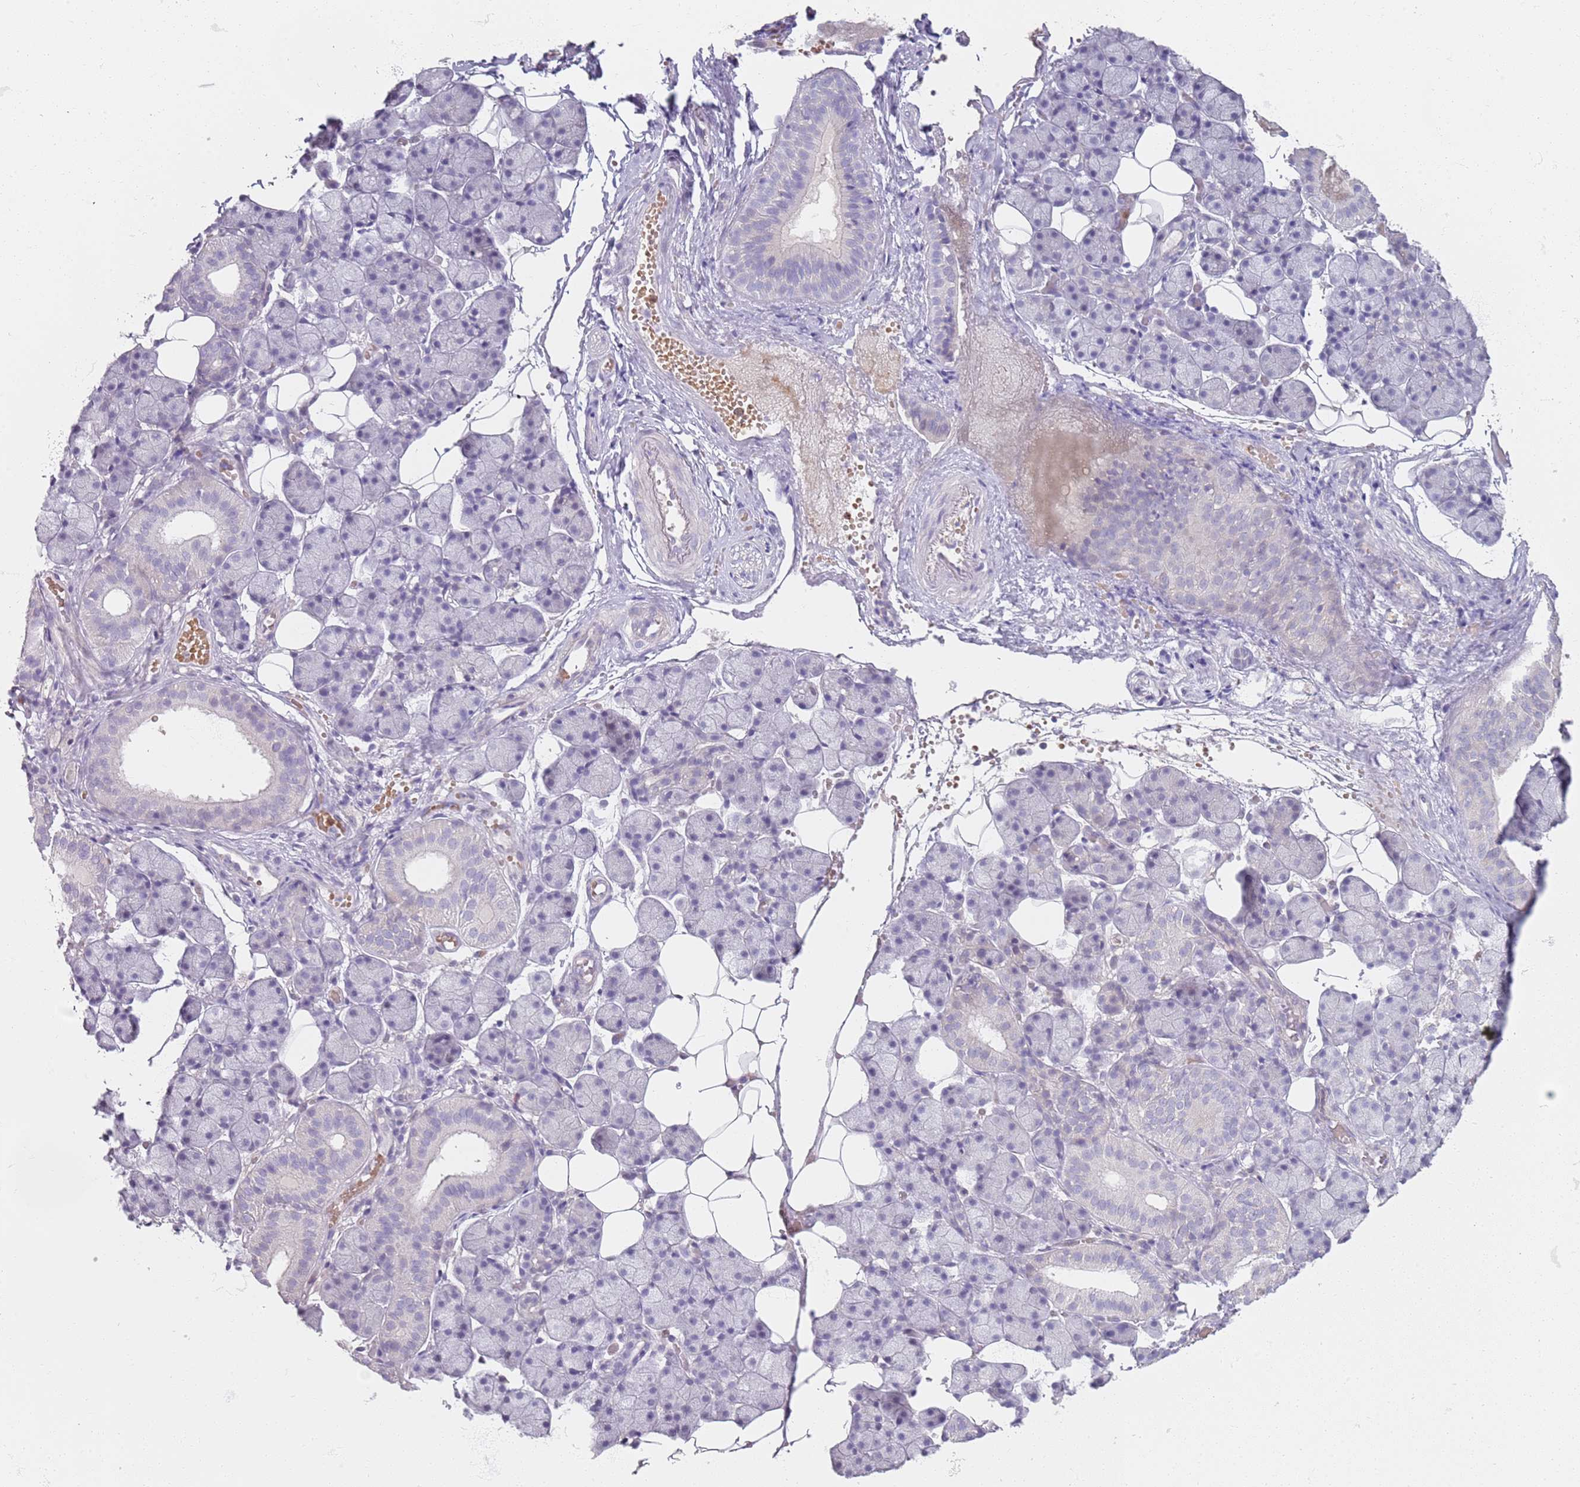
{"staining": {"intensity": "negative", "quantity": "none", "location": "none"}, "tissue": "salivary gland", "cell_type": "Glandular cells", "image_type": "normal", "snomed": [{"axis": "morphology", "description": "Normal tissue, NOS"}, {"axis": "topography", "description": "Salivary gland"}], "caption": "Immunohistochemical staining of normal salivary gland demonstrates no significant expression in glandular cells.", "gene": "CD40LG", "patient": {"sex": "female", "age": 33}}